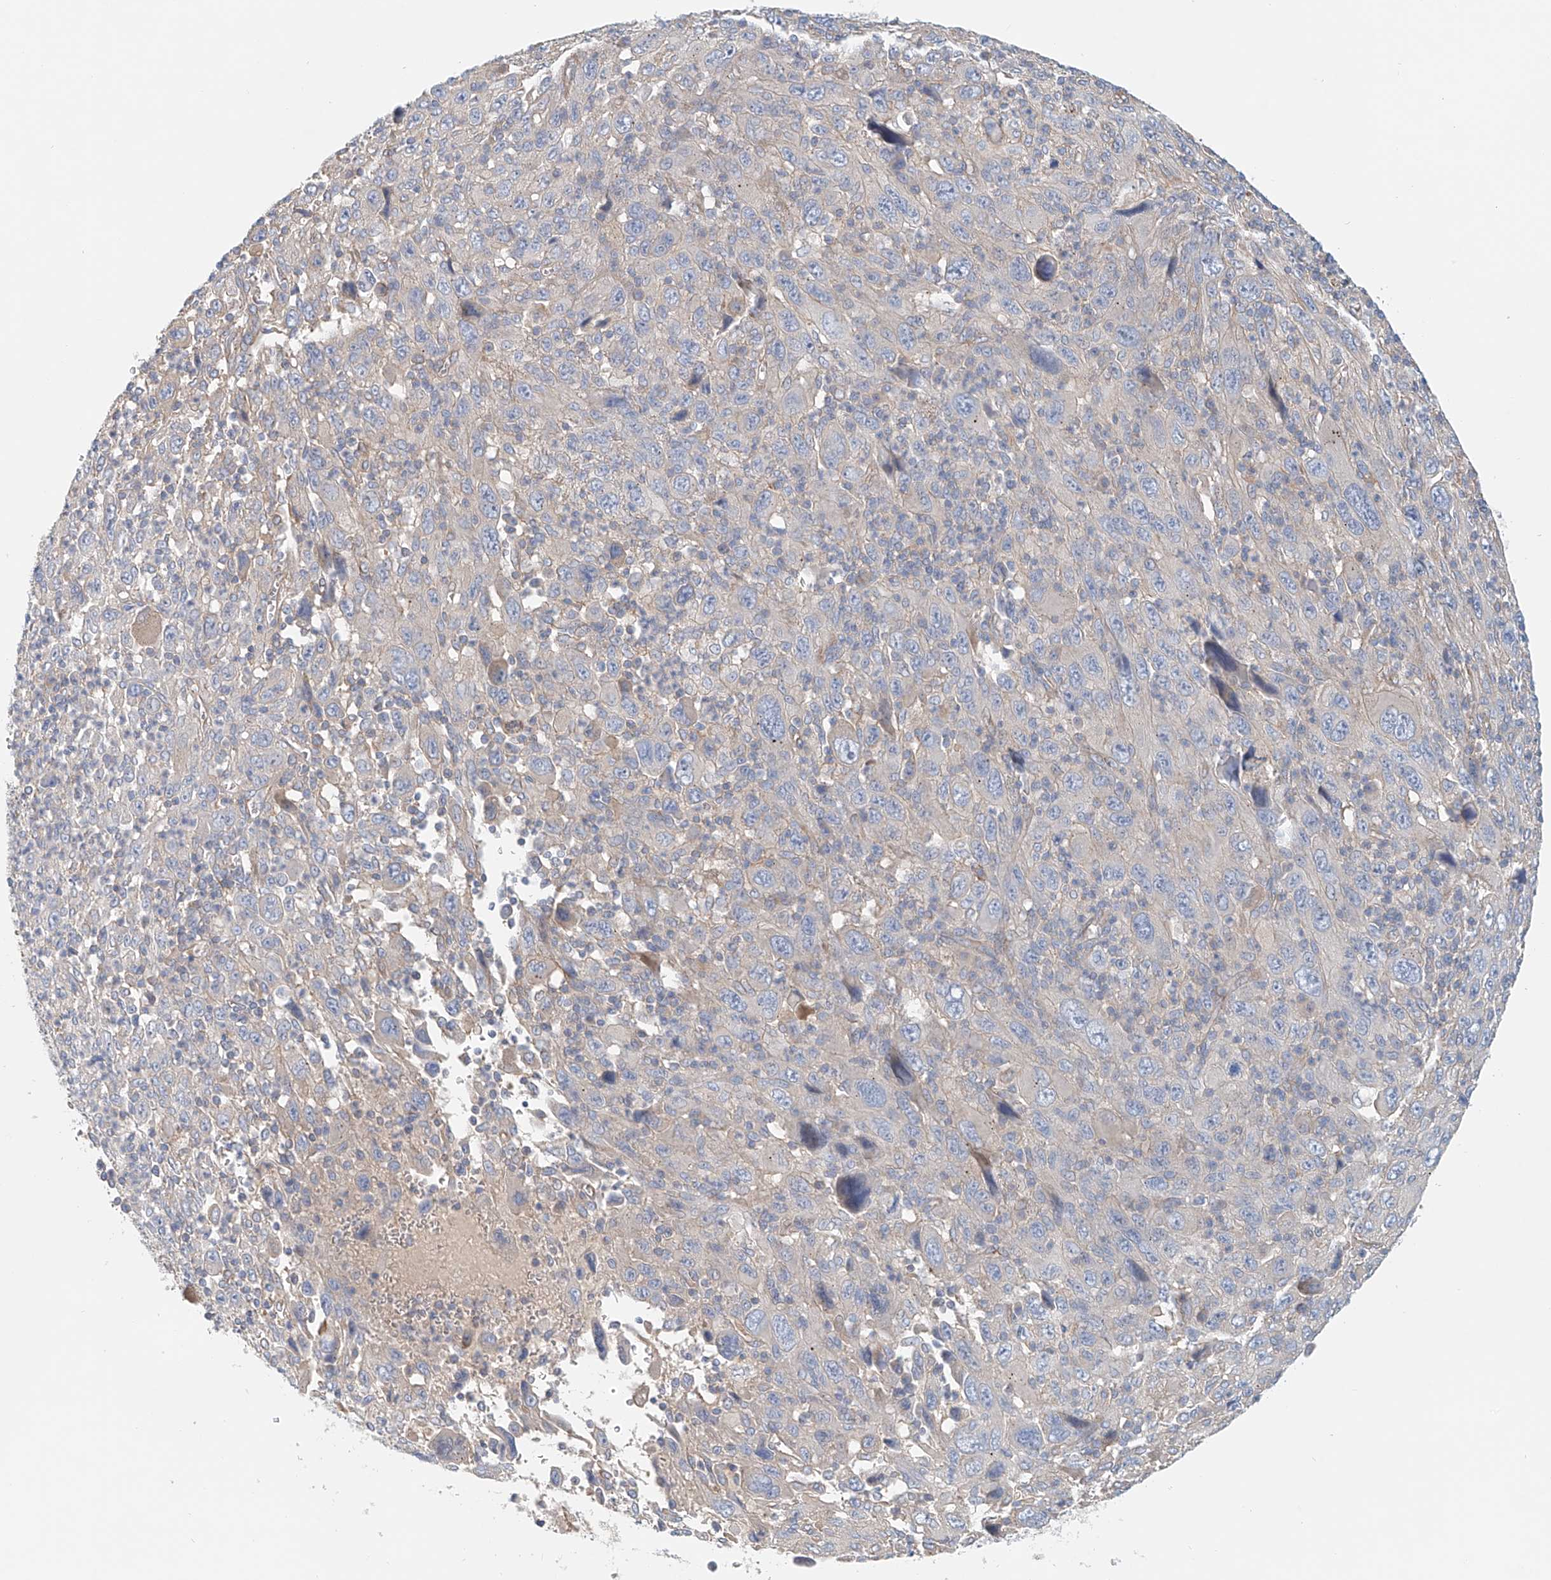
{"staining": {"intensity": "negative", "quantity": "none", "location": "none"}, "tissue": "melanoma", "cell_type": "Tumor cells", "image_type": "cancer", "snomed": [{"axis": "morphology", "description": "Malignant melanoma, Metastatic site"}, {"axis": "topography", "description": "Skin"}], "caption": "High power microscopy image of an IHC photomicrograph of malignant melanoma (metastatic site), revealing no significant expression in tumor cells.", "gene": "FRYL", "patient": {"sex": "female", "age": 56}}